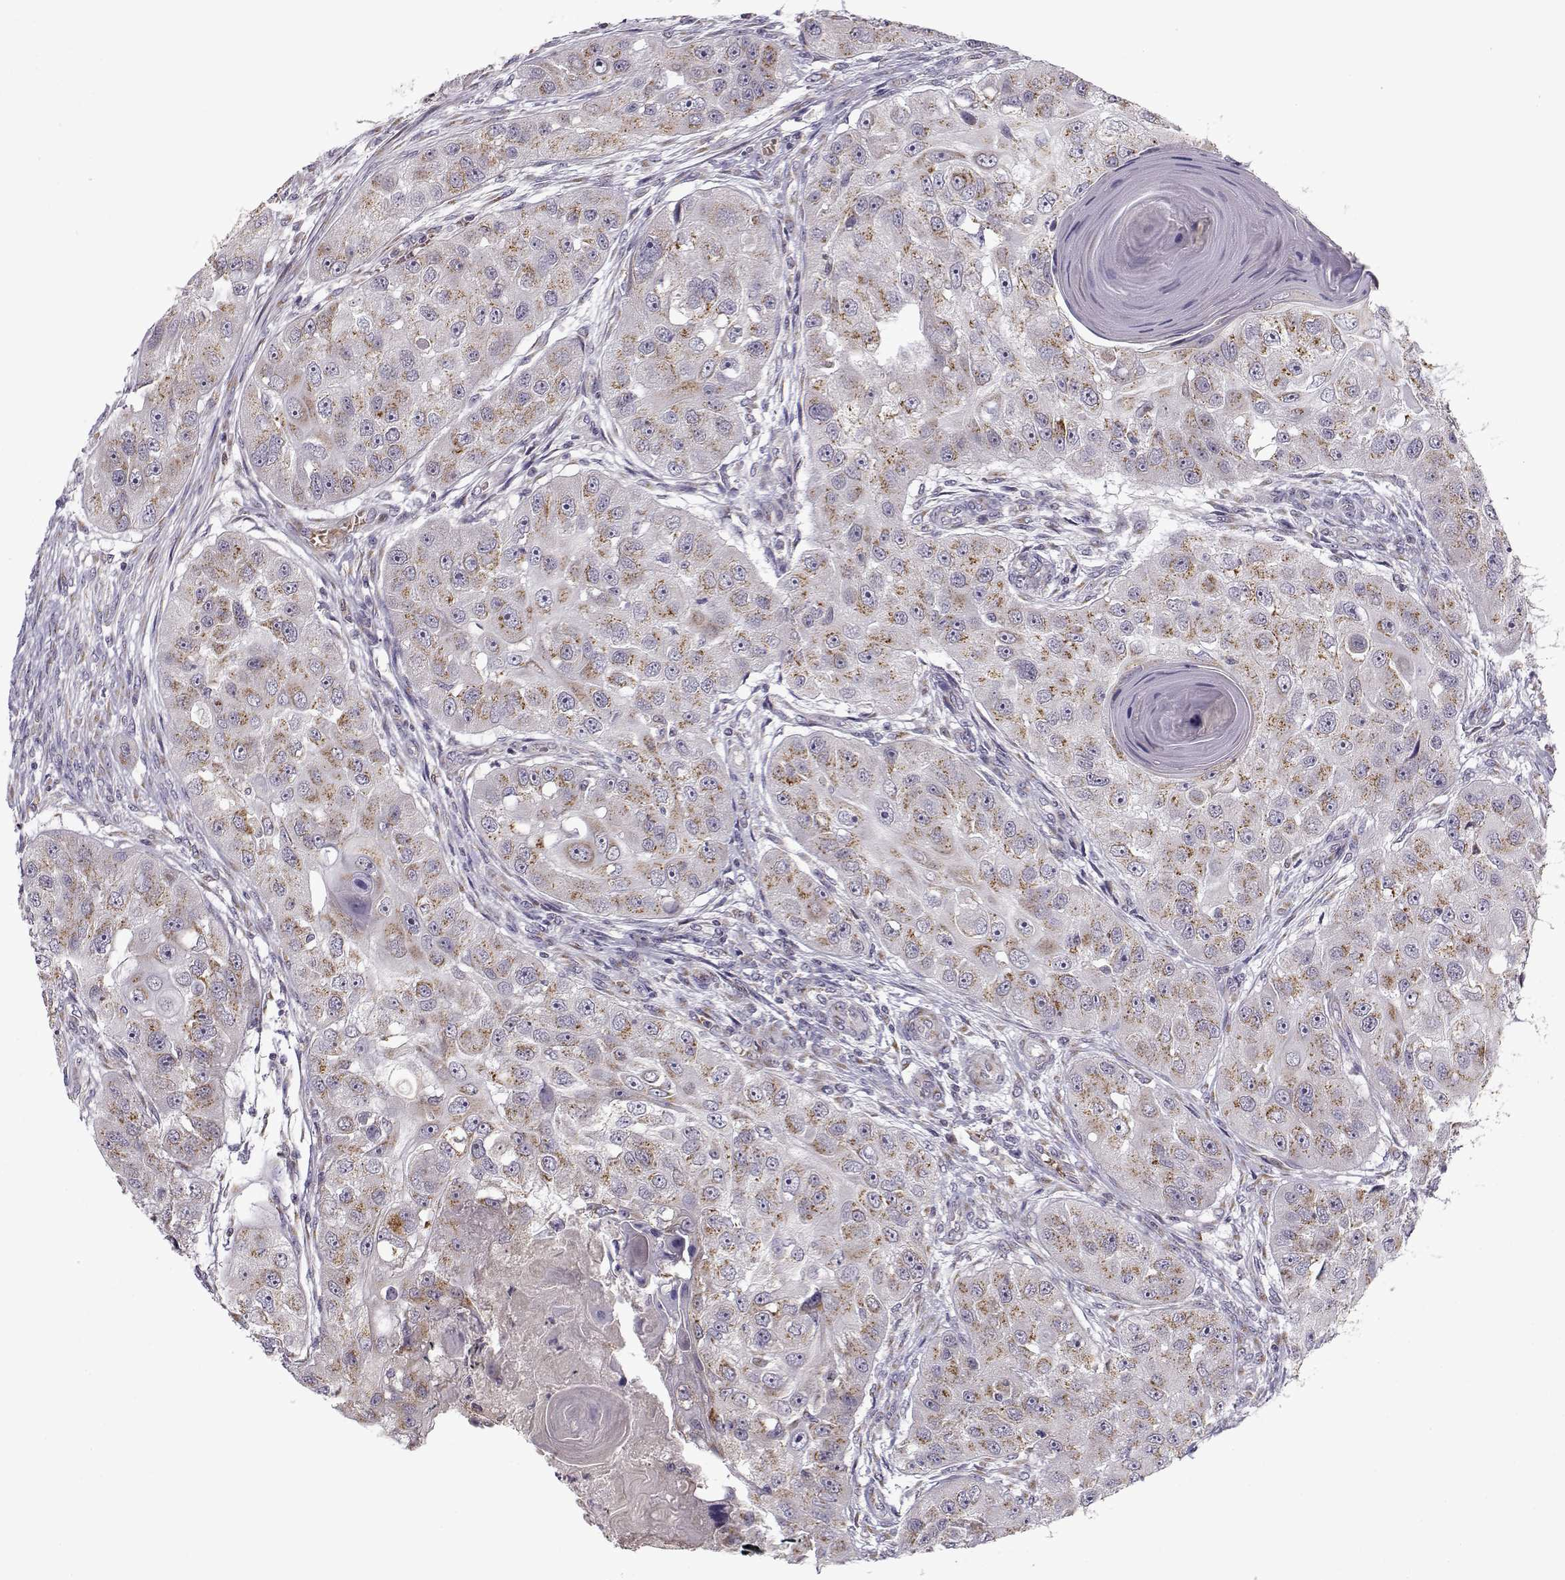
{"staining": {"intensity": "moderate", "quantity": ">75%", "location": "cytoplasmic/membranous"}, "tissue": "head and neck cancer", "cell_type": "Tumor cells", "image_type": "cancer", "snomed": [{"axis": "morphology", "description": "Squamous cell carcinoma, NOS"}, {"axis": "topography", "description": "Head-Neck"}], "caption": "Immunohistochemistry (IHC) micrograph of neoplastic tissue: human head and neck cancer (squamous cell carcinoma) stained using IHC exhibits medium levels of moderate protein expression localized specifically in the cytoplasmic/membranous of tumor cells, appearing as a cytoplasmic/membranous brown color.", "gene": "SLC4A5", "patient": {"sex": "male", "age": 51}}